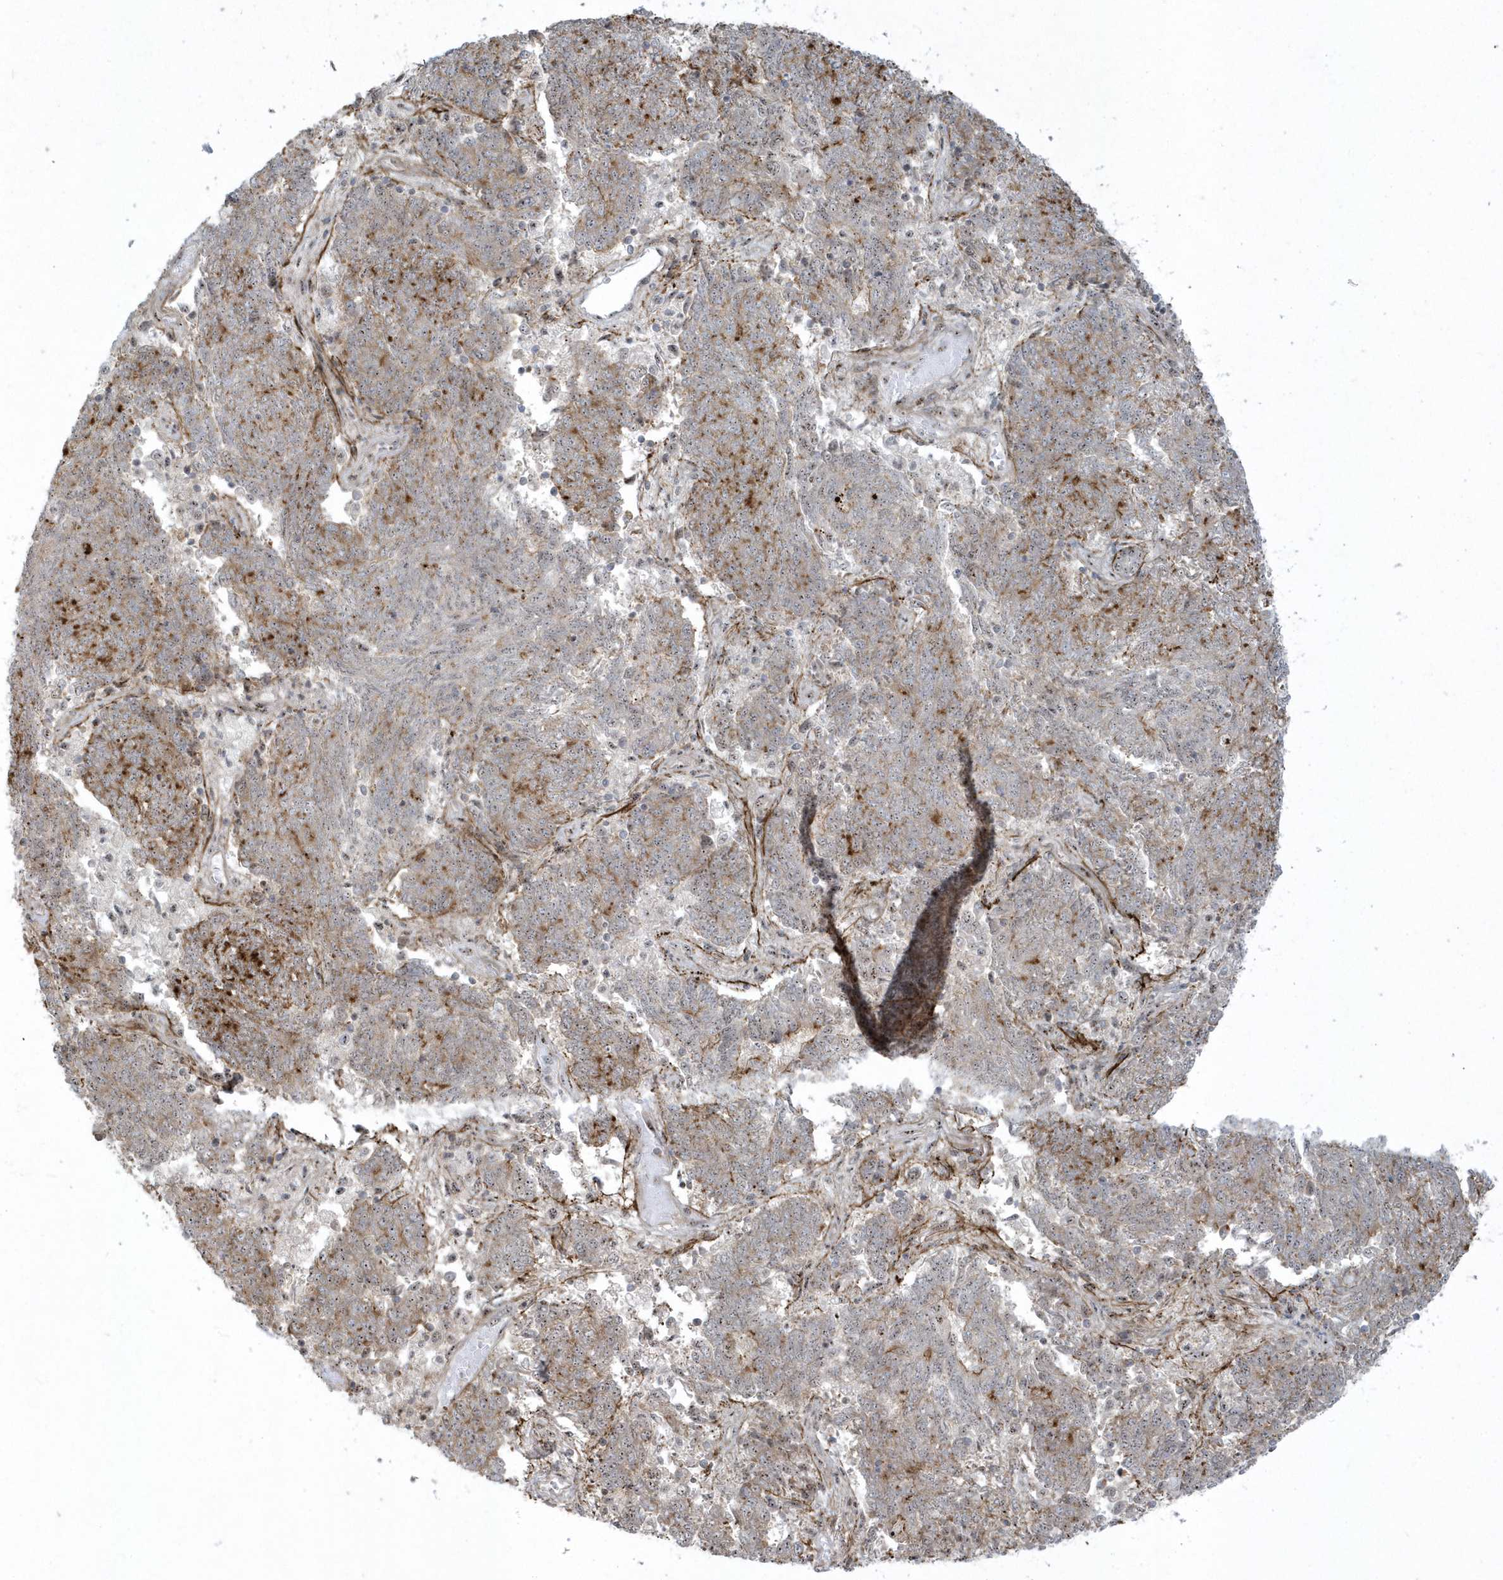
{"staining": {"intensity": "moderate", "quantity": "25%-75%", "location": "cytoplasmic/membranous"}, "tissue": "endometrial cancer", "cell_type": "Tumor cells", "image_type": "cancer", "snomed": [{"axis": "morphology", "description": "Adenocarcinoma, NOS"}, {"axis": "topography", "description": "Endometrium"}], "caption": "Immunohistochemical staining of endometrial cancer (adenocarcinoma) exhibits medium levels of moderate cytoplasmic/membranous positivity in about 25%-75% of tumor cells. (Brightfield microscopy of DAB IHC at high magnification).", "gene": "MASP2", "patient": {"sex": "female", "age": 80}}